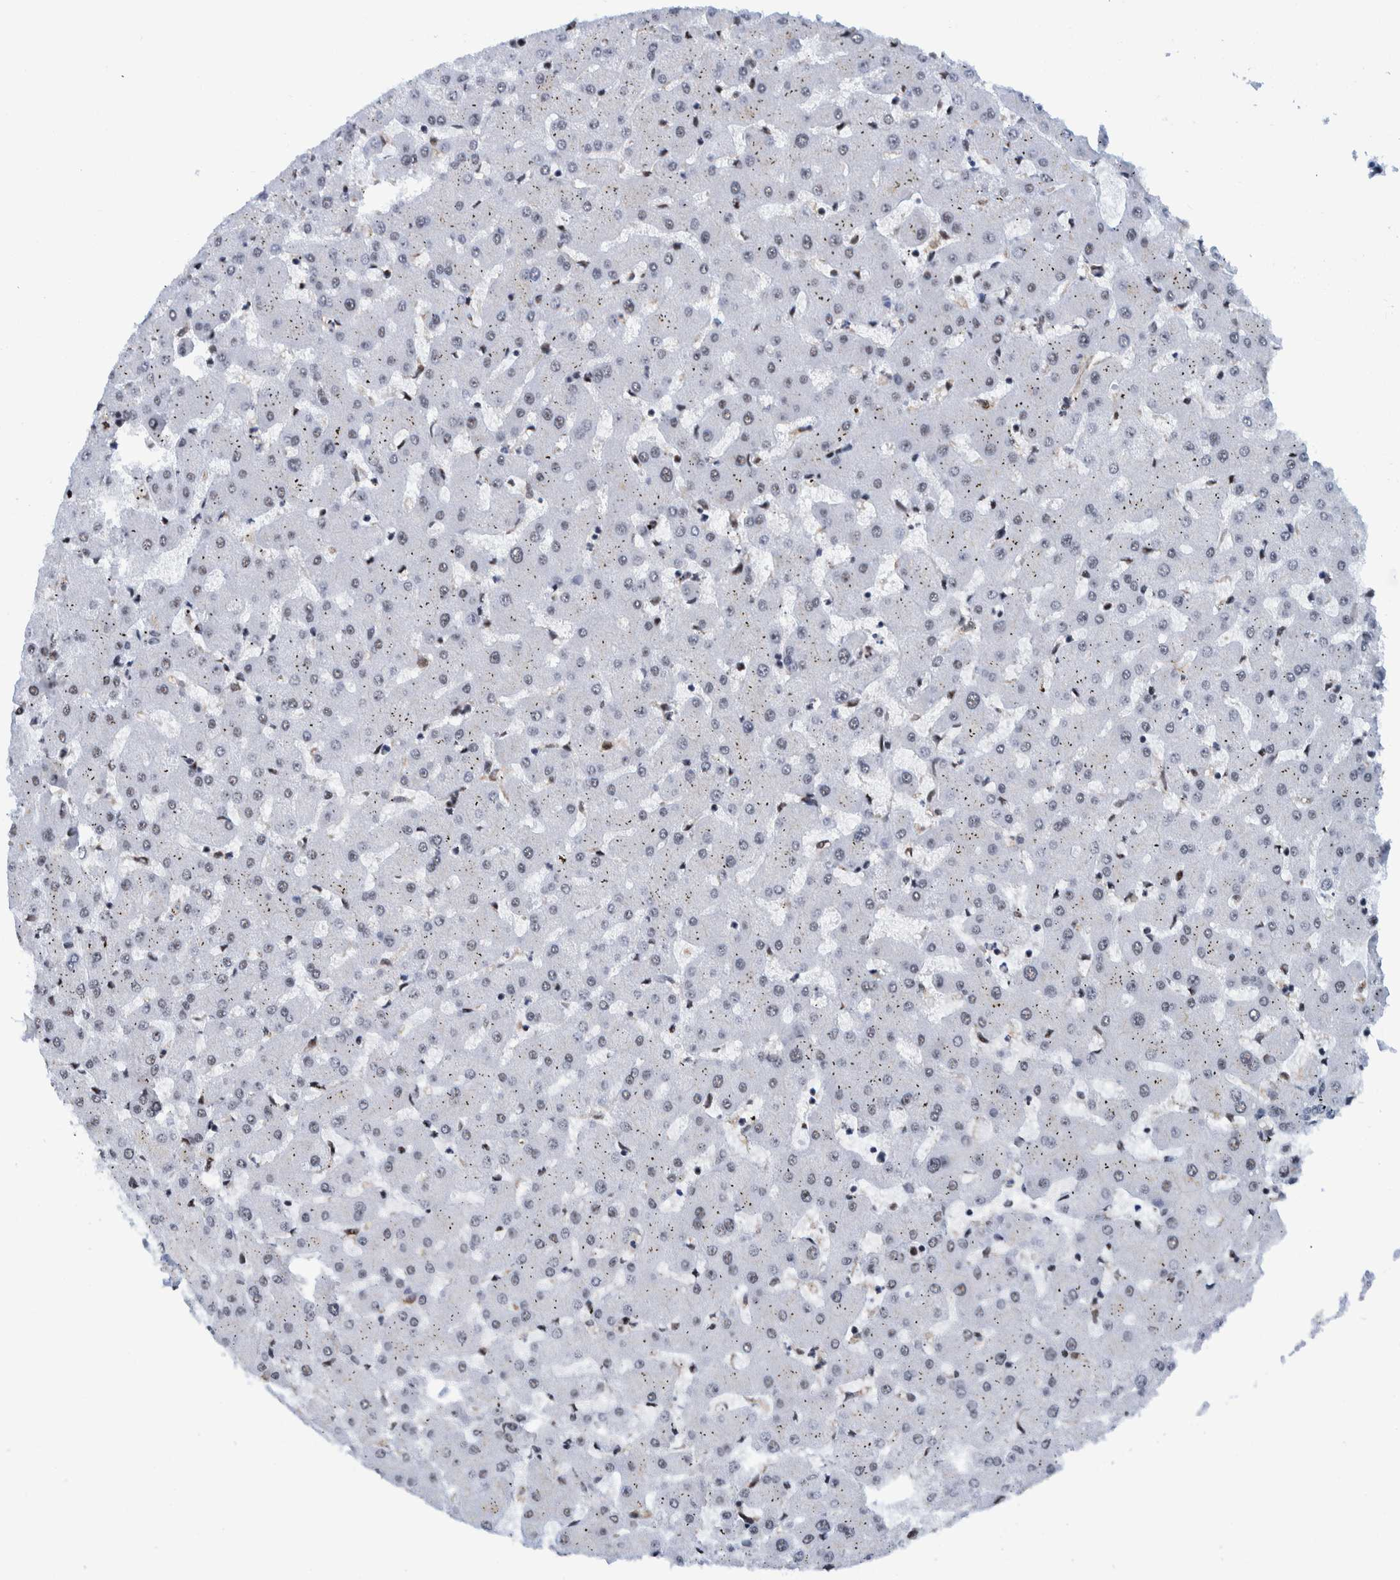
{"staining": {"intensity": "weak", "quantity": "25%-75%", "location": "nuclear"}, "tissue": "liver", "cell_type": "Hepatocytes", "image_type": "normal", "snomed": [{"axis": "morphology", "description": "Normal tissue, NOS"}, {"axis": "topography", "description": "Liver"}], "caption": "Immunohistochemical staining of normal human liver displays low levels of weak nuclear positivity in about 25%-75% of hepatocytes.", "gene": "EFTUD2", "patient": {"sex": "female", "age": 63}}